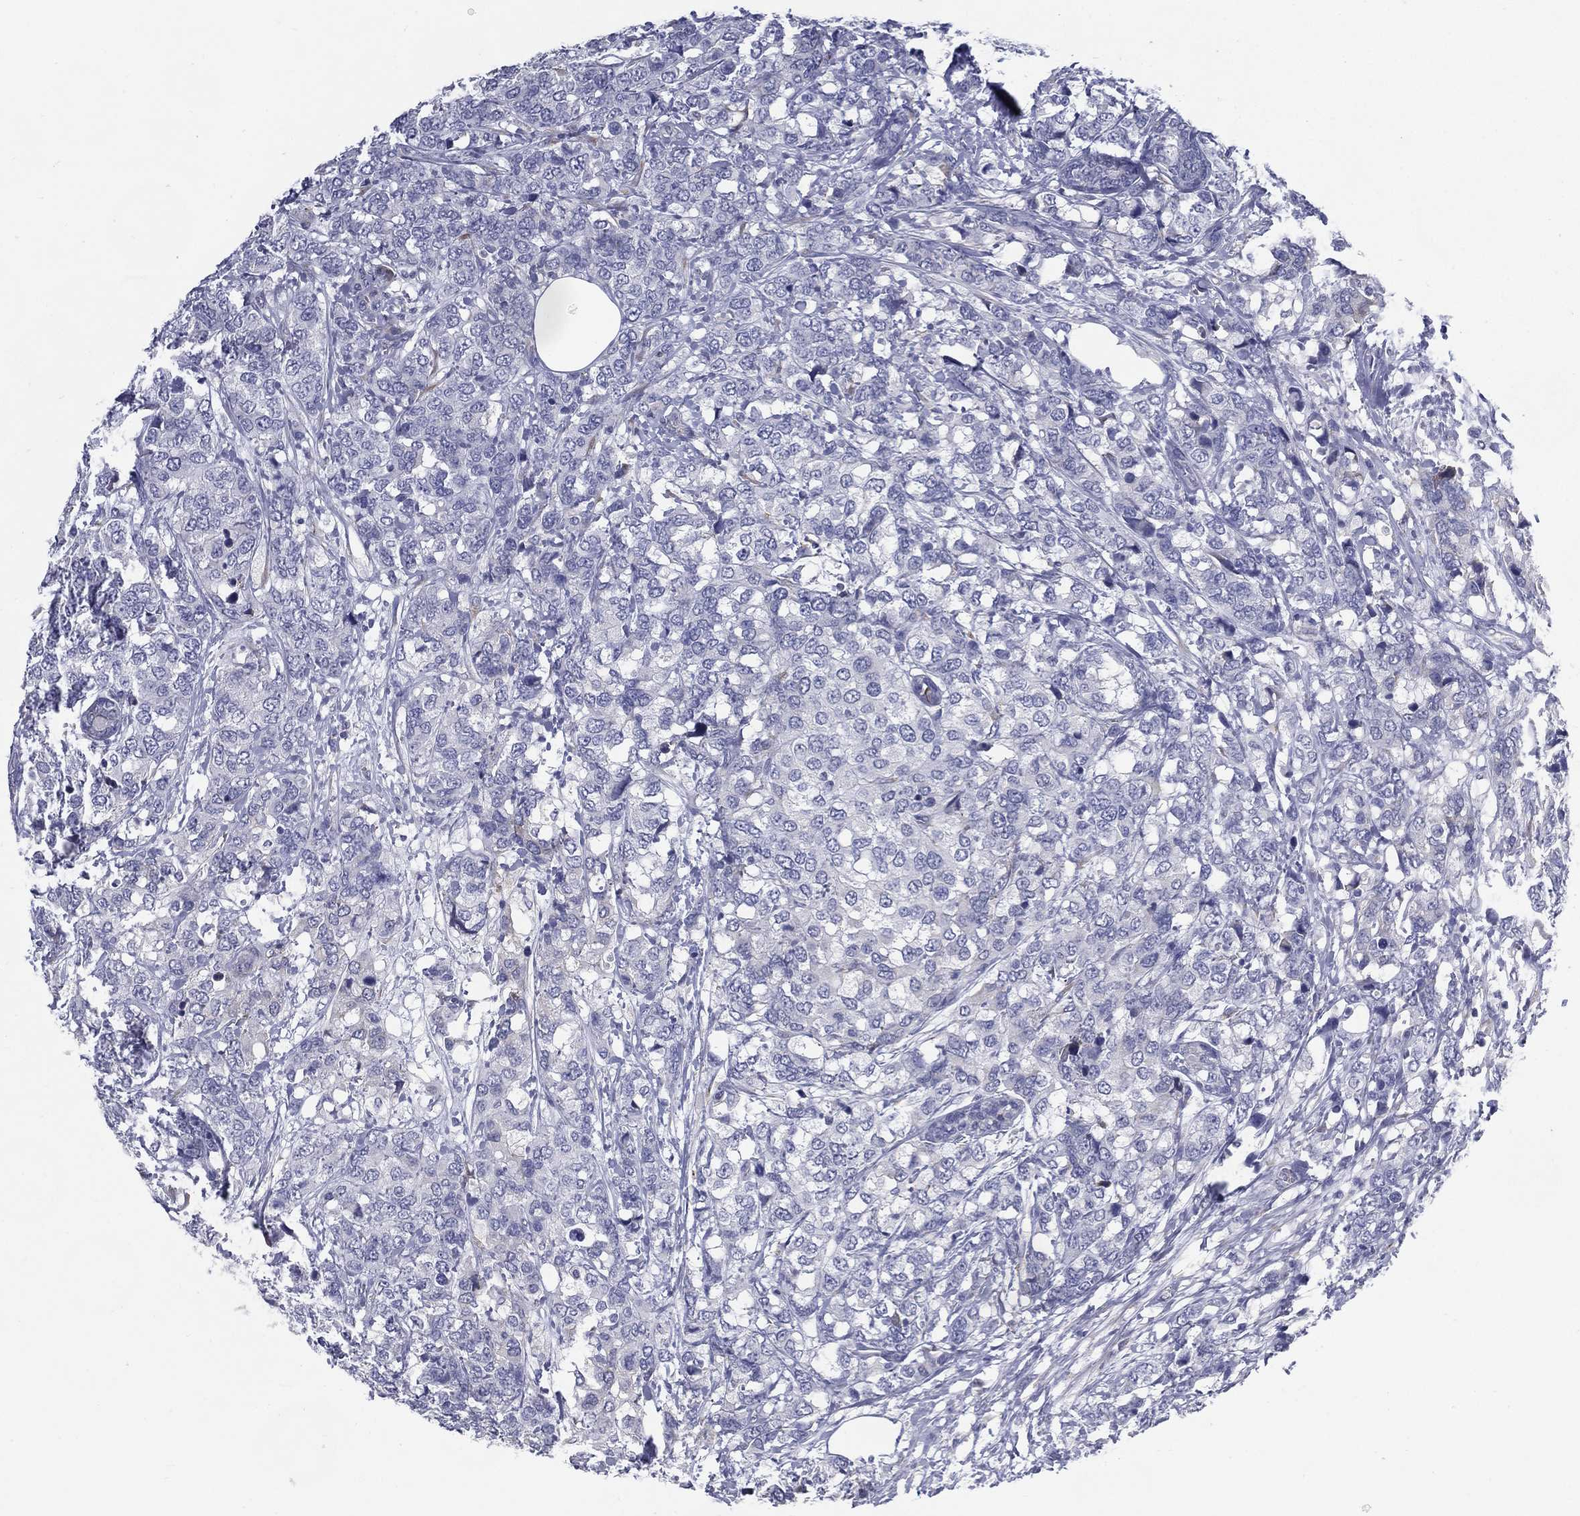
{"staining": {"intensity": "negative", "quantity": "none", "location": "none"}, "tissue": "breast cancer", "cell_type": "Tumor cells", "image_type": "cancer", "snomed": [{"axis": "morphology", "description": "Lobular carcinoma"}, {"axis": "topography", "description": "Breast"}], "caption": "Tumor cells are negative for brown protein staining in lobular carcinoma (breast).", "gene": "C19orf18", "patient": {"sex": "female", "age": 59}}